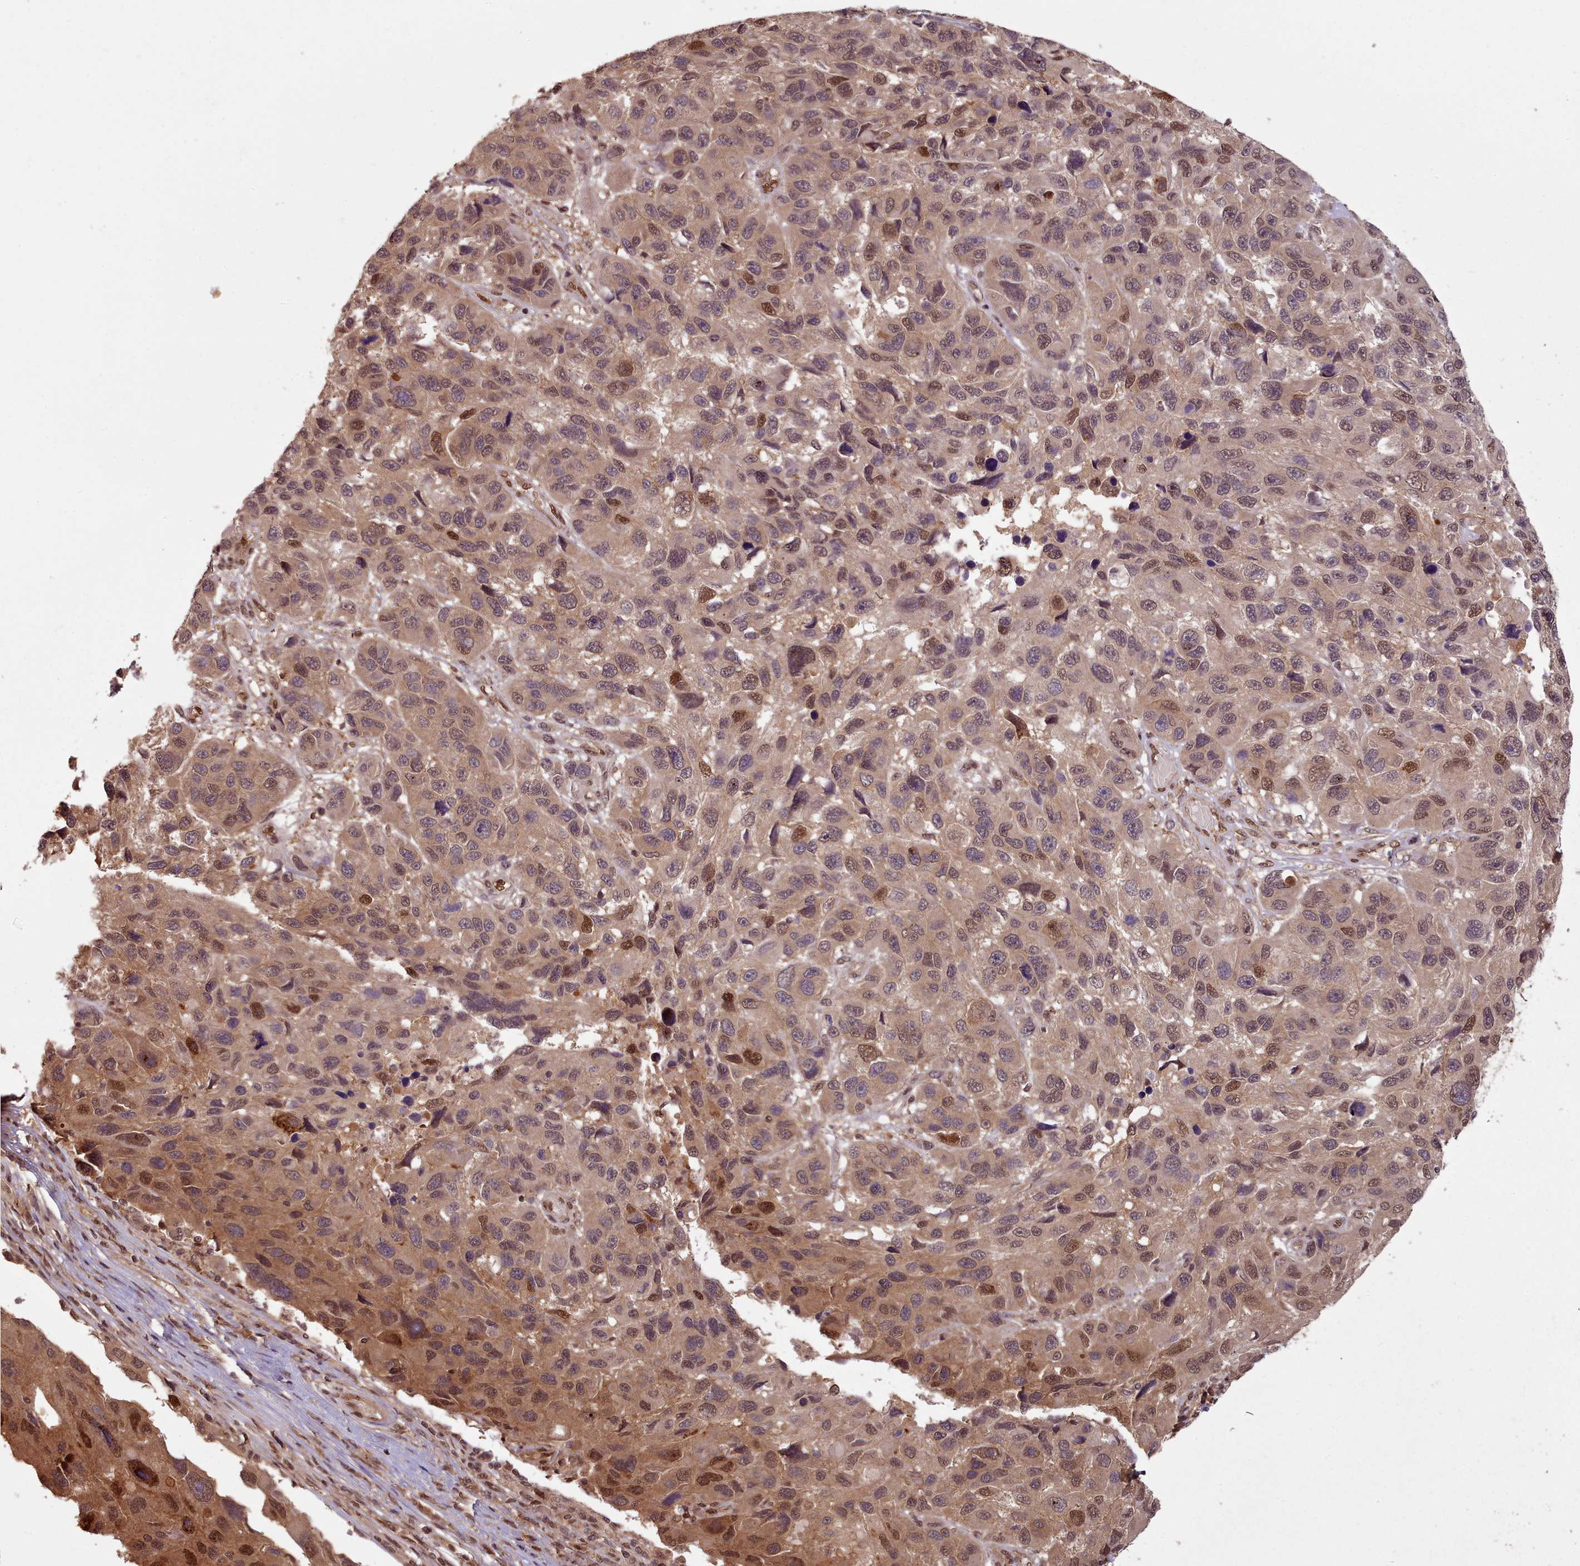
{"staining": {"intensity": "moderate", "quantity": ">75%", "location": "cytoplasmic/membranous,nuclear"}, "tissue": "melanoma", "cell_type": "Tumor cells", "image_type": "cancer", "snomed": [{"axis": "morphology", "description": "Malignant melanoma, NOS"}, {"axis": "topography", "description": "Skin"}], "caption": "A high-resolution micrograph shows immunohistochemistry (IHC) staining of malignant melanoma, which reveals moderate cytoplasmic/membranous and nuclear expression in approximately >75% of tumor cells. Using DAB (brown) and hematoxylin (blue) stains, captured at high magnification using brightfield microscopy.", "gene": "RPS27A", "patient": {"sex": "male", "age": 53}}